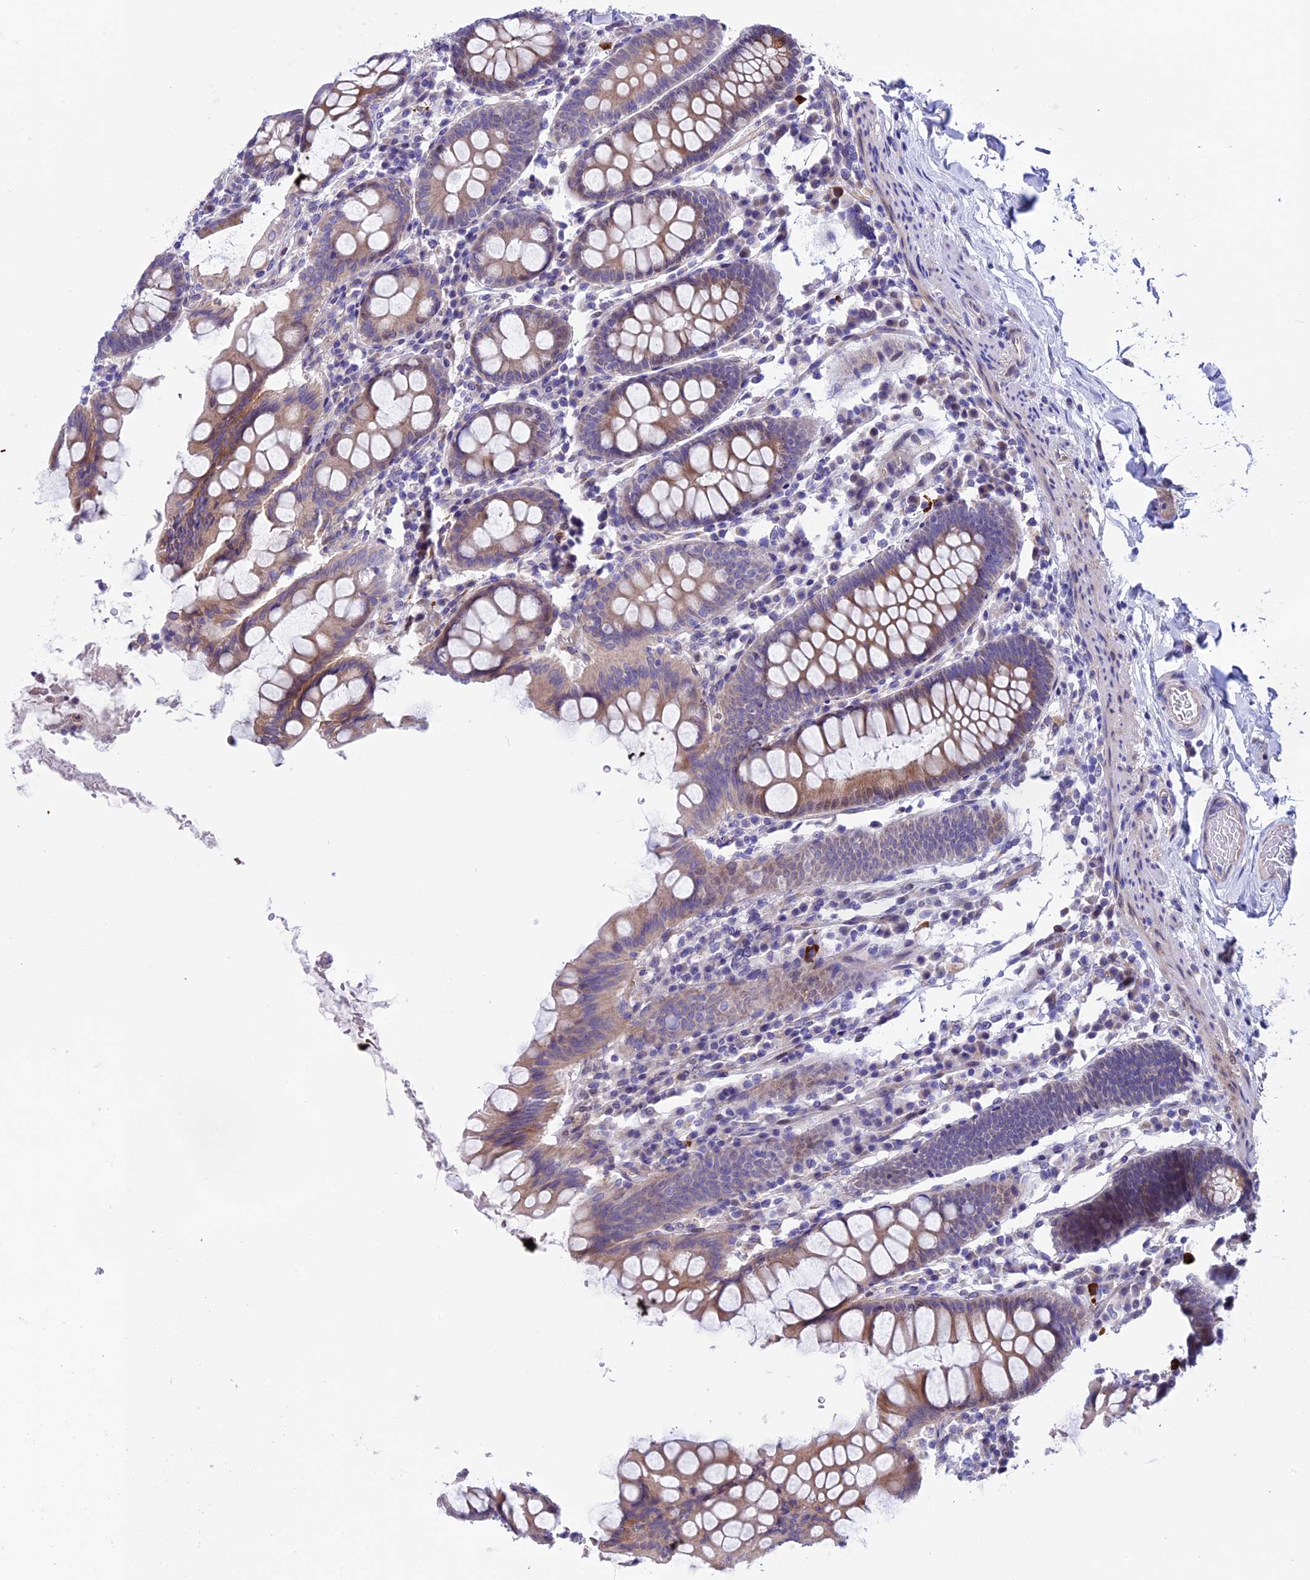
{"staining": {"intensity": "weak", "quantity": "<25%", "location": "cytoplasmic/membranous"}, "tissue": "colon", "cell_type": "Endothelial cells", "image_type": "normal", "snomed": [{"axis": "morphology", "description": "Normal tissue, NOS"}, {"axis": "topography", "description": "Colon"}], "caption": "Endothelial cells show no significant staining in benign colon. (Stains: DAB immunohistochemistry (IHC) with hematoxylin counter stain, Microscopy: brightfield microscopy at high magnification).", "gene": "TMEM171", "patient": {"sex": "female", "age": 79}}